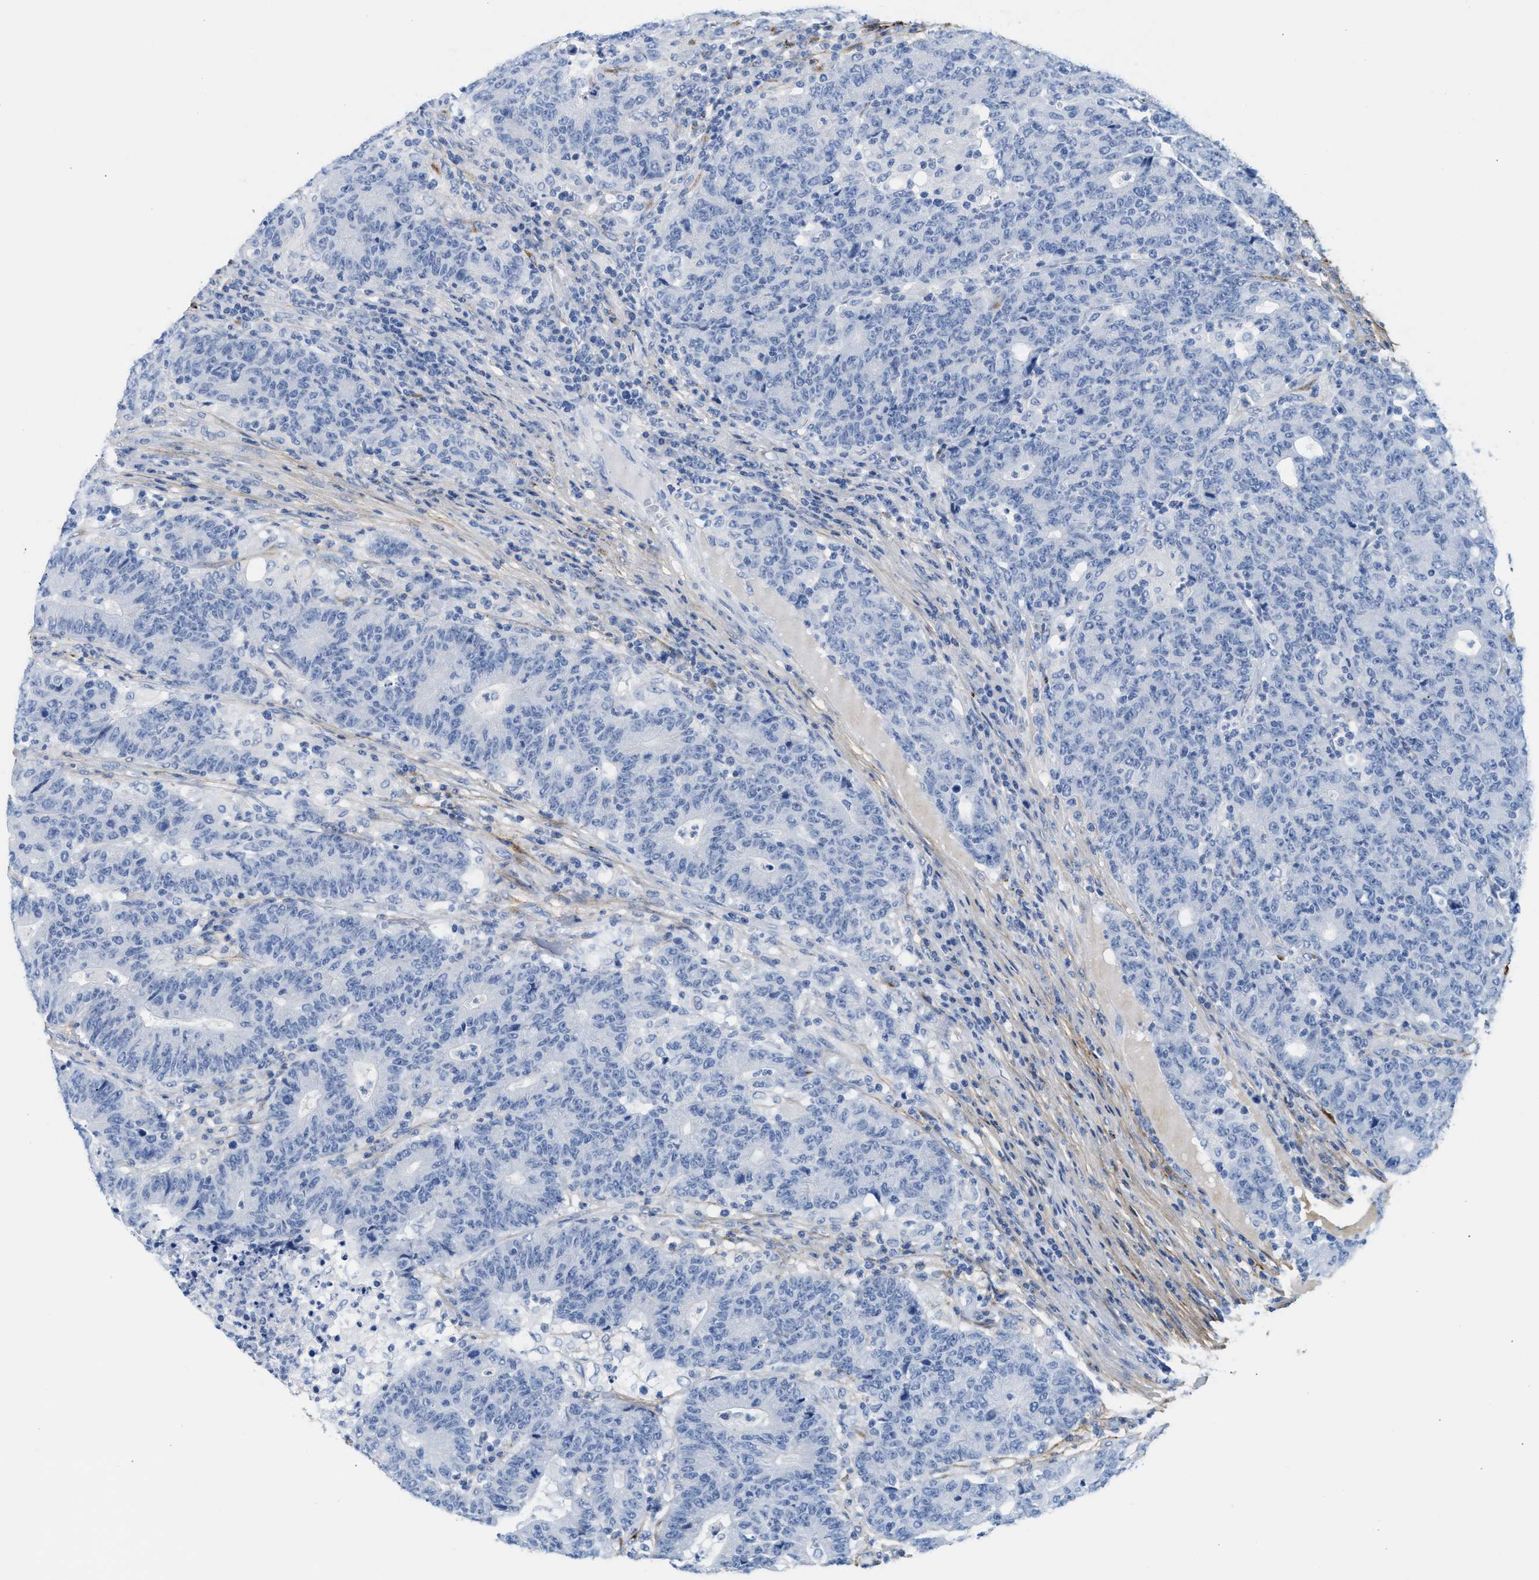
{"staining": {"intensity": "negative", "quantity": "none", "location": "none"}, "tissue": "colorectal cancer", "cell_type": "Tumor cells", "image_type": "cancer", "snomed": [{"axis": "morphology", "description": "Normal tissue, NOS"}, {"axis": "morphology", "description": "Adenocarcinoma, NOS"}, {"axis": "topography", "description": "Colon"}], "caption": "A high-resolution micrograph shows immunohistochemistry (IHC) staining of colorectal cancer, which shows no significant expression in tumor cells.", "gene": "TNR", "patient": {"sex": "female", "age": 75}}